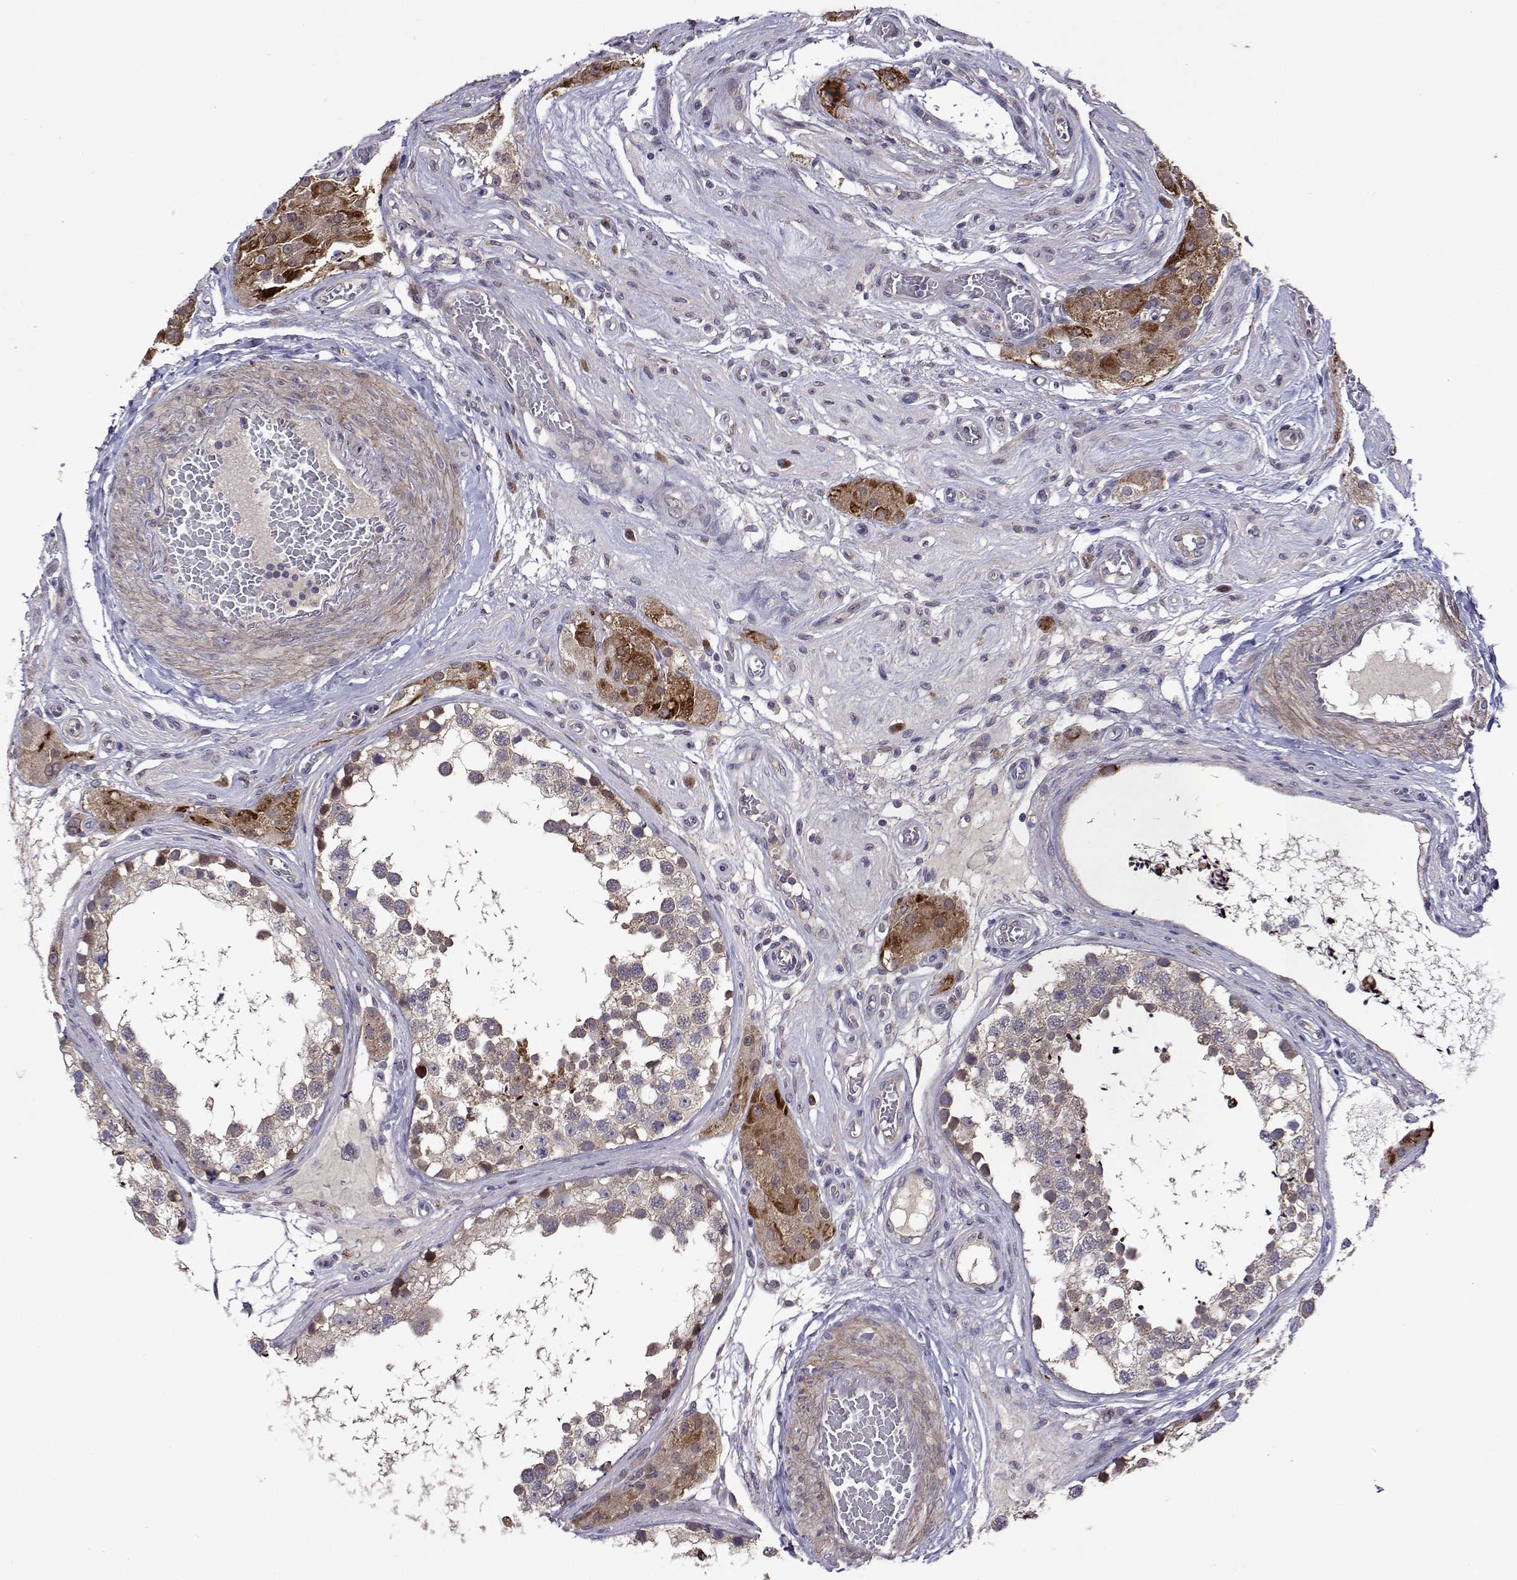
{"staining": {"intensity": "moderate", "quantity": "<25%", "location": "cytoplasmic/membranous"}, "tissue": "testis", "cell_type": "Cells in seminiferous ducts", "image_type": "normal", "snomed": [{"axis": "morphology", "description": "Normal tissue, NOS"}, {"axis": "morphology", "description": "Seminoma, NOS"}, {"axis": "topography", "description": "Testis"}], "caption": "This image displays immunohistochemistry staining of unremarkable human testis, with low moderate cytoplasmic/membranous expression in approximately <25% of cells in seminiferous ducts.", "gene": "TARBP2", "patient": {"sex": "male", "age": 65}}